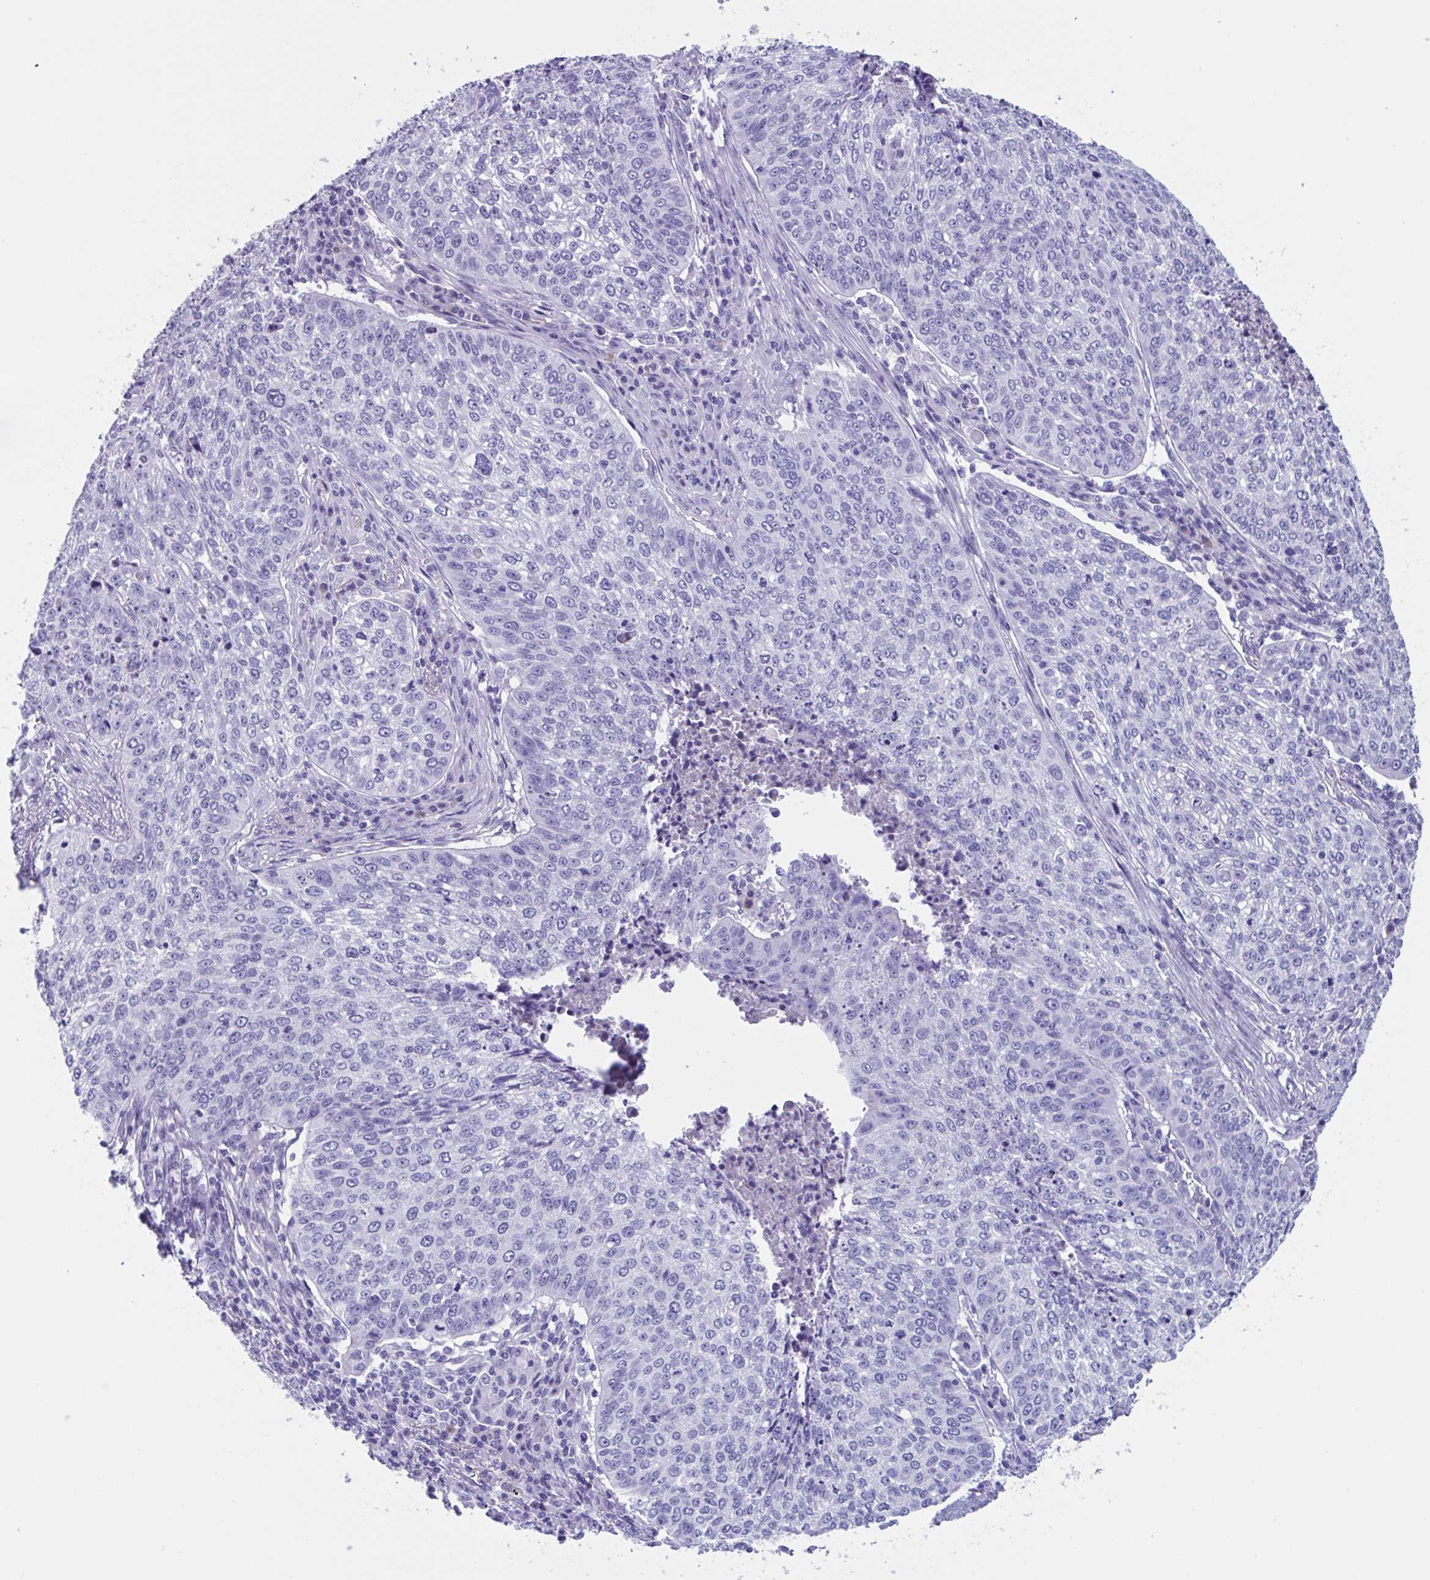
{"staining": {"intensity": "negative", "quantity": "none", "location": "none"}, "tissue": "lung cancer", "cell_type": "Tumor cells", "image_type": "cancer", "snomed": [{"axis": "morphology", "description": "Squamous cell carcinoma, NOS"}, {"axis": "topography", "description": "Lung"}], "caption": "A histopathology image of human lung squamous cell carcinoma is negative for staining in tumor cells.", "gene": "USP35", "patient": {"sex": "male", "age": 63}}